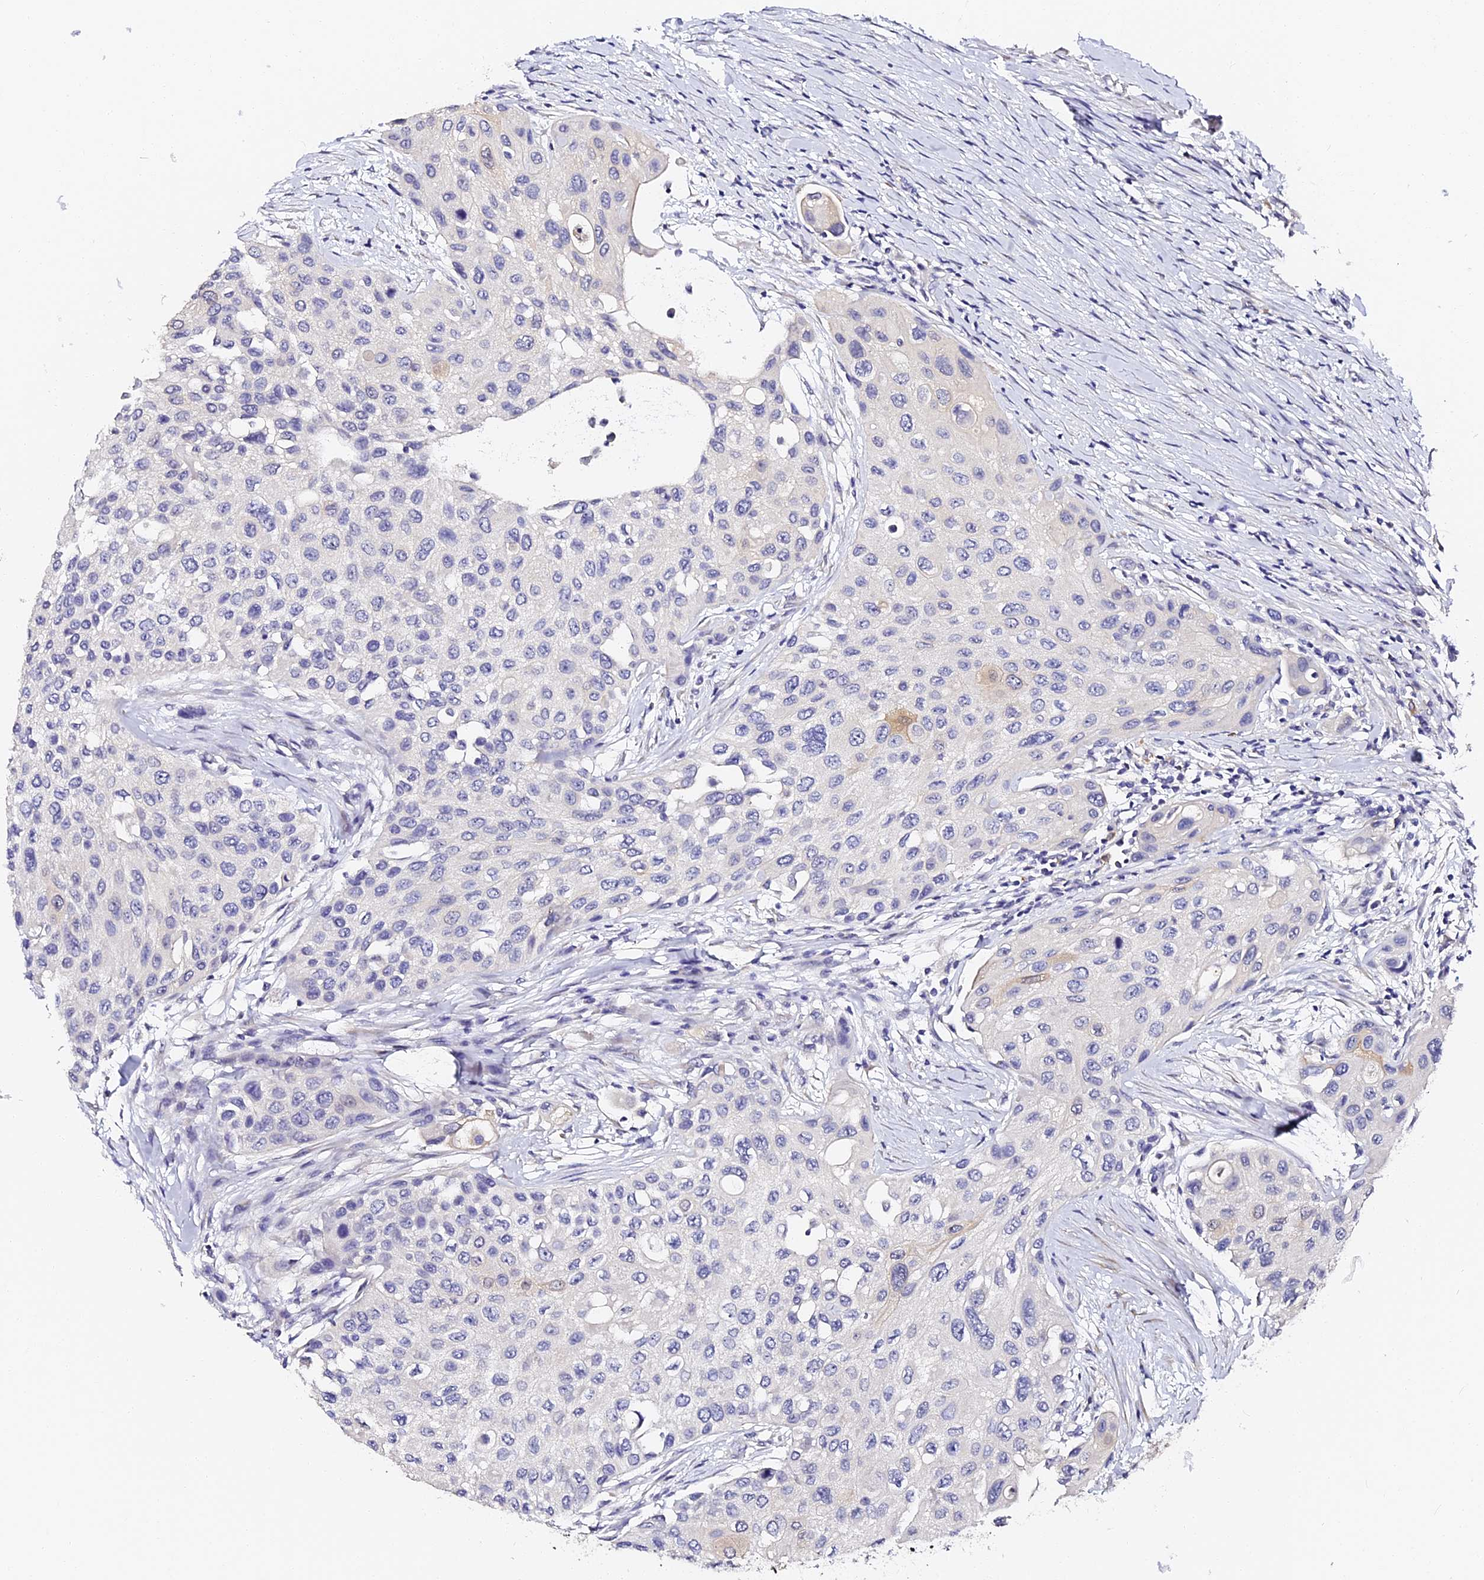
{"staining": {"intensity": "negative", "quantity": "none", "location": "none"}, "tissue": "urothelial cancer", "cell_type": "Tumor cells", "image_type": "cancer", "snomed": [{"axis": "morphology", "description": "Normal tissue, NOS"}, {"axis": "morphology", "description": "Urothelial carcinoma, High grade"}, {"axis": "topography", "description": "Vascular tissue"}, {"axis": "topography", "description": "Urinary bladder"}], "caption": "This is an IHC image of high-grade urothelial carcinoma. There is no positivity in tumor cells.", "gene": "VPS33B", "patient": {"sex": "female", "age": 56}}